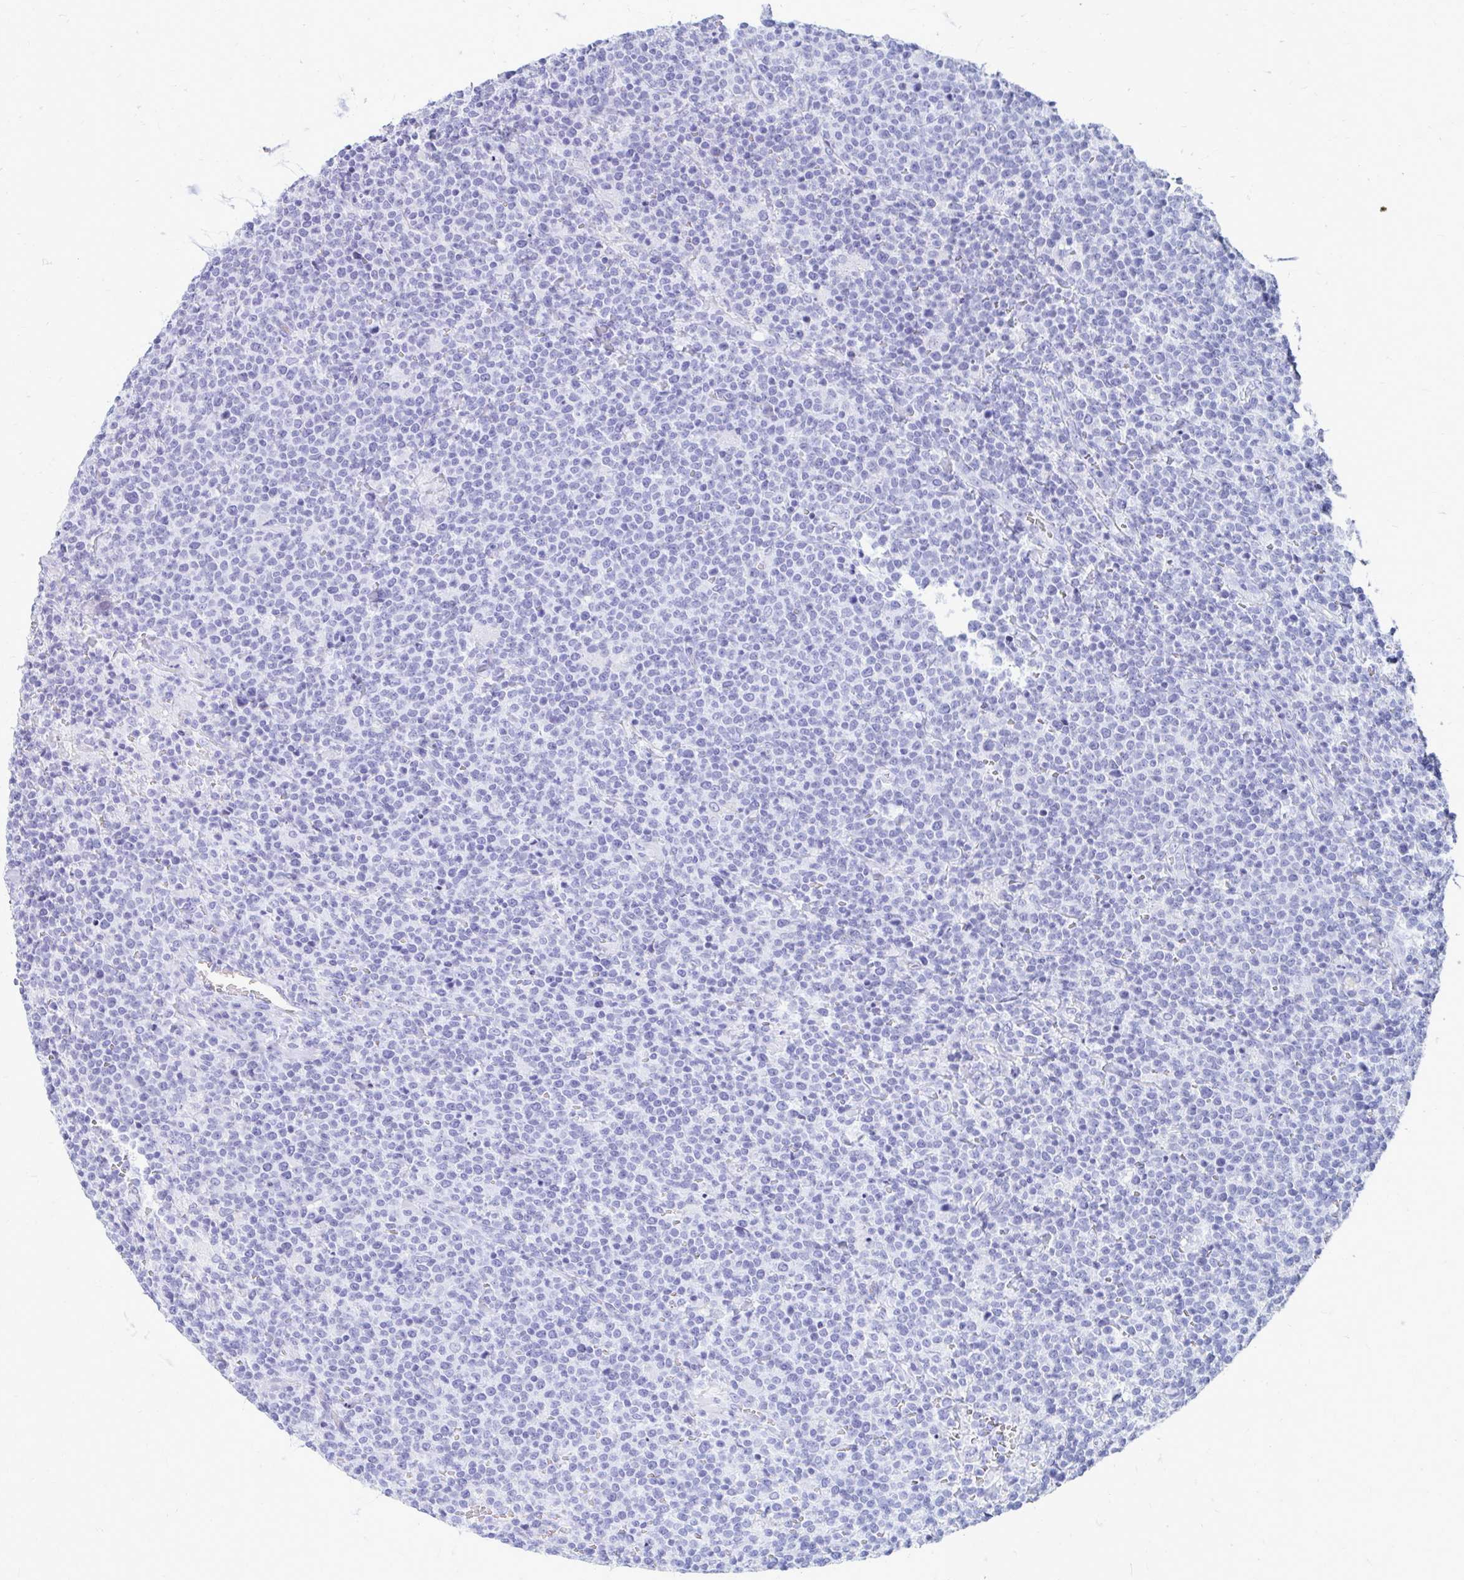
{"staining": {"intensity": "negative", "quantity": "none", "location": "none"}, "tissue": "lymphoma", "cell_type": "Tumor cells", "image_type": "cancer", "snomed": [{"axis": "morphology", "description": "Malignant lymphoma, non-Hodgkin's type, High grade"}, {"axis": "topography", "description": "Lymph node"}], "caption": "Image shows no significant protein staining in tumor cells of high-grade malignant lymphoma, non-Hodgkin's type.", "gene": "OR10R2", "patient": {"sex": "male", "age": 61}}